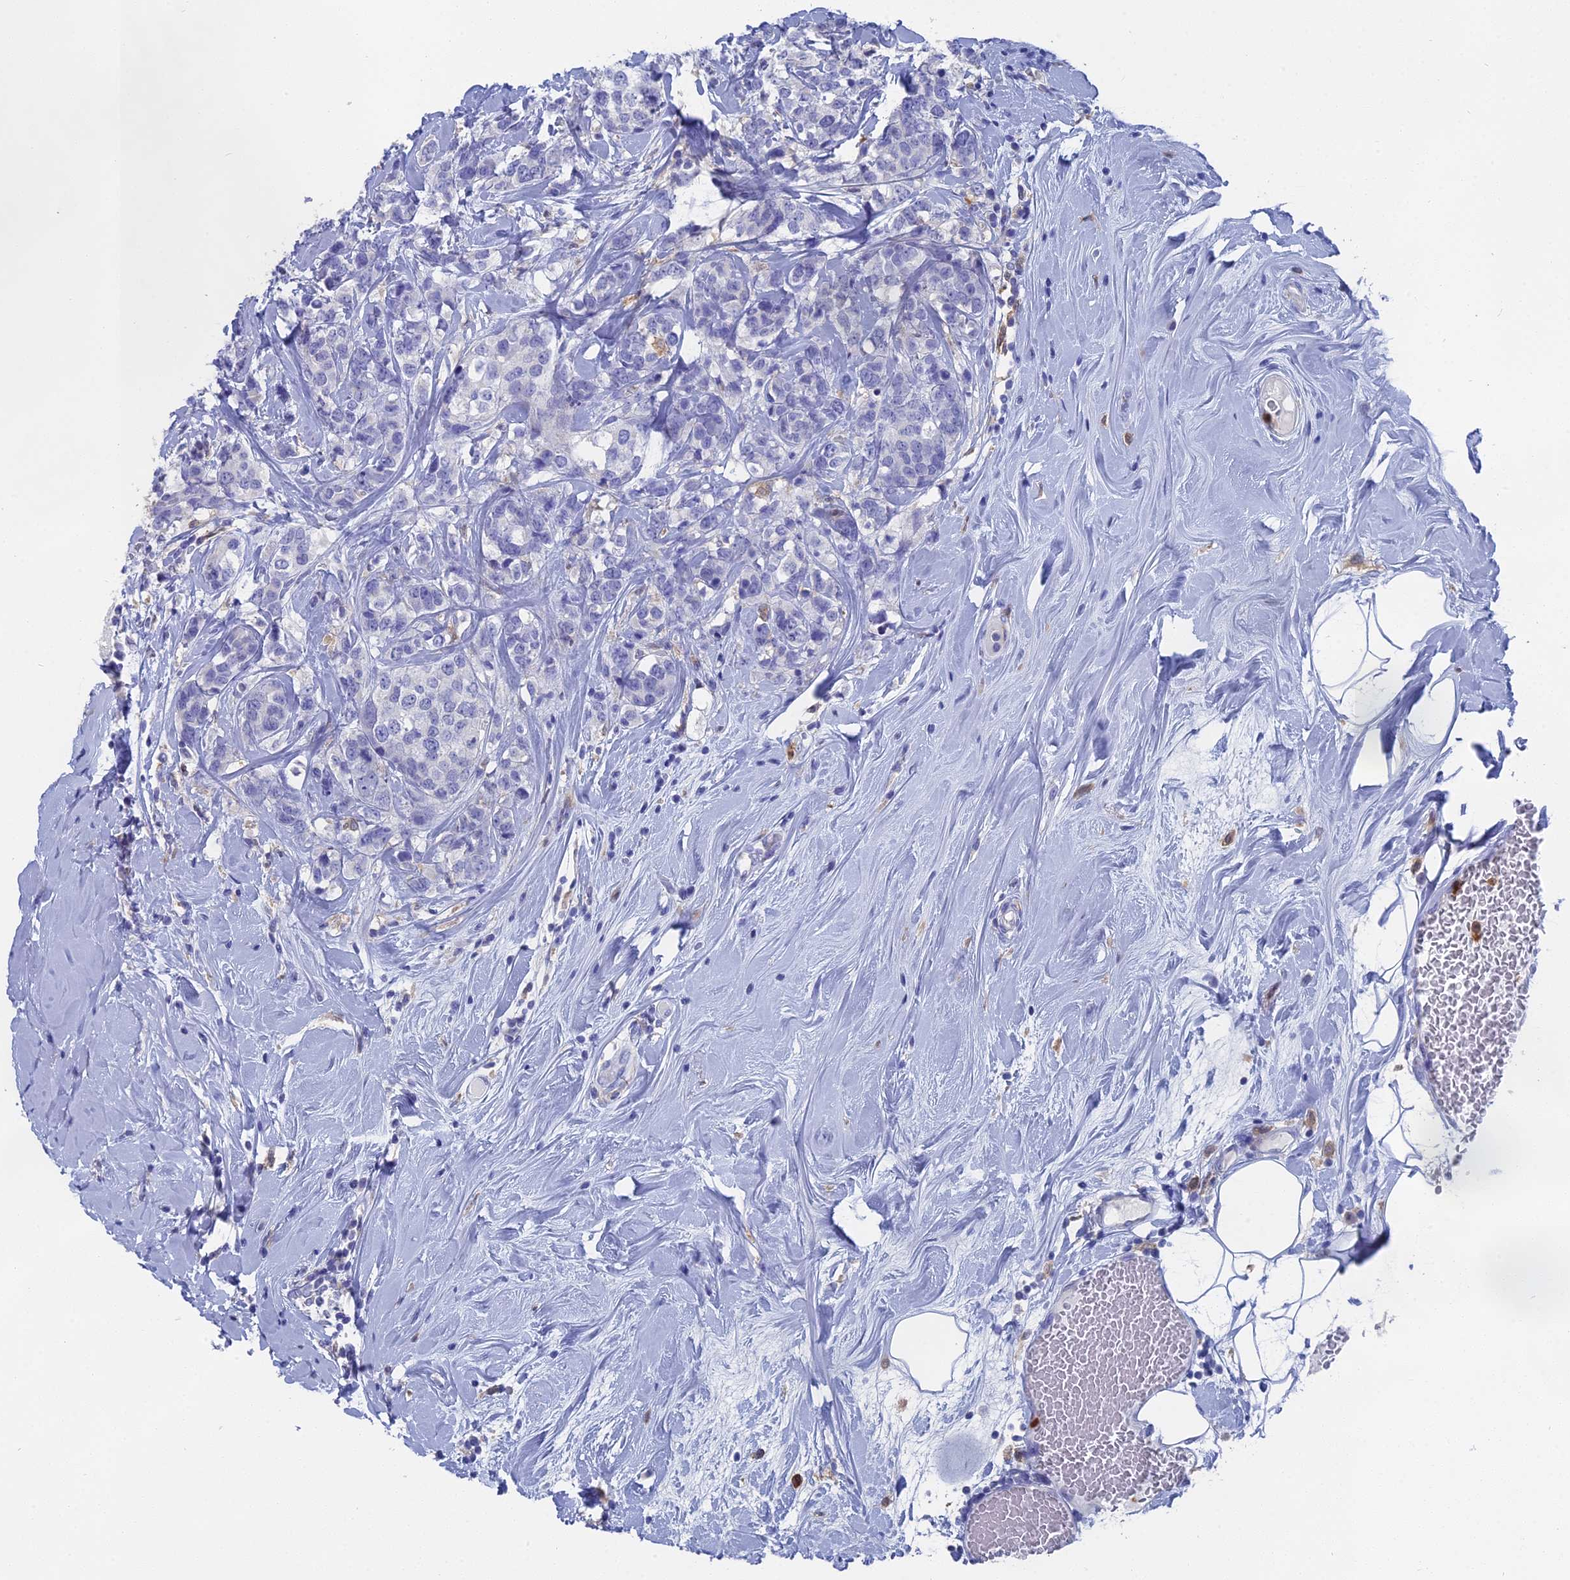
{"staining": {"intensity": "negative", "quantity": "none", "location": "none"}, "tissue": "breast cancer", "cell_type": "Tumor cells", "image_type": "cancer", "snomed": [{"axis": "morphology", "description": "Lobular carcinoma"}, {"axis": "topography", "description": "Breast"}], "caption": "High magnification brightfield microscopy of breast lobular carcinoma stained with DAB (3,3'-diaminobenzidine) (brown) and counterstained with hematoxylin (blue): tumor cells show no significant staining. (DAB (3,3'-diaminobenzidine) immunohistochemistry with hematoxylin counter stain).", "gene": "NCF4", "patient": {"sex": "female", "age": 59}}